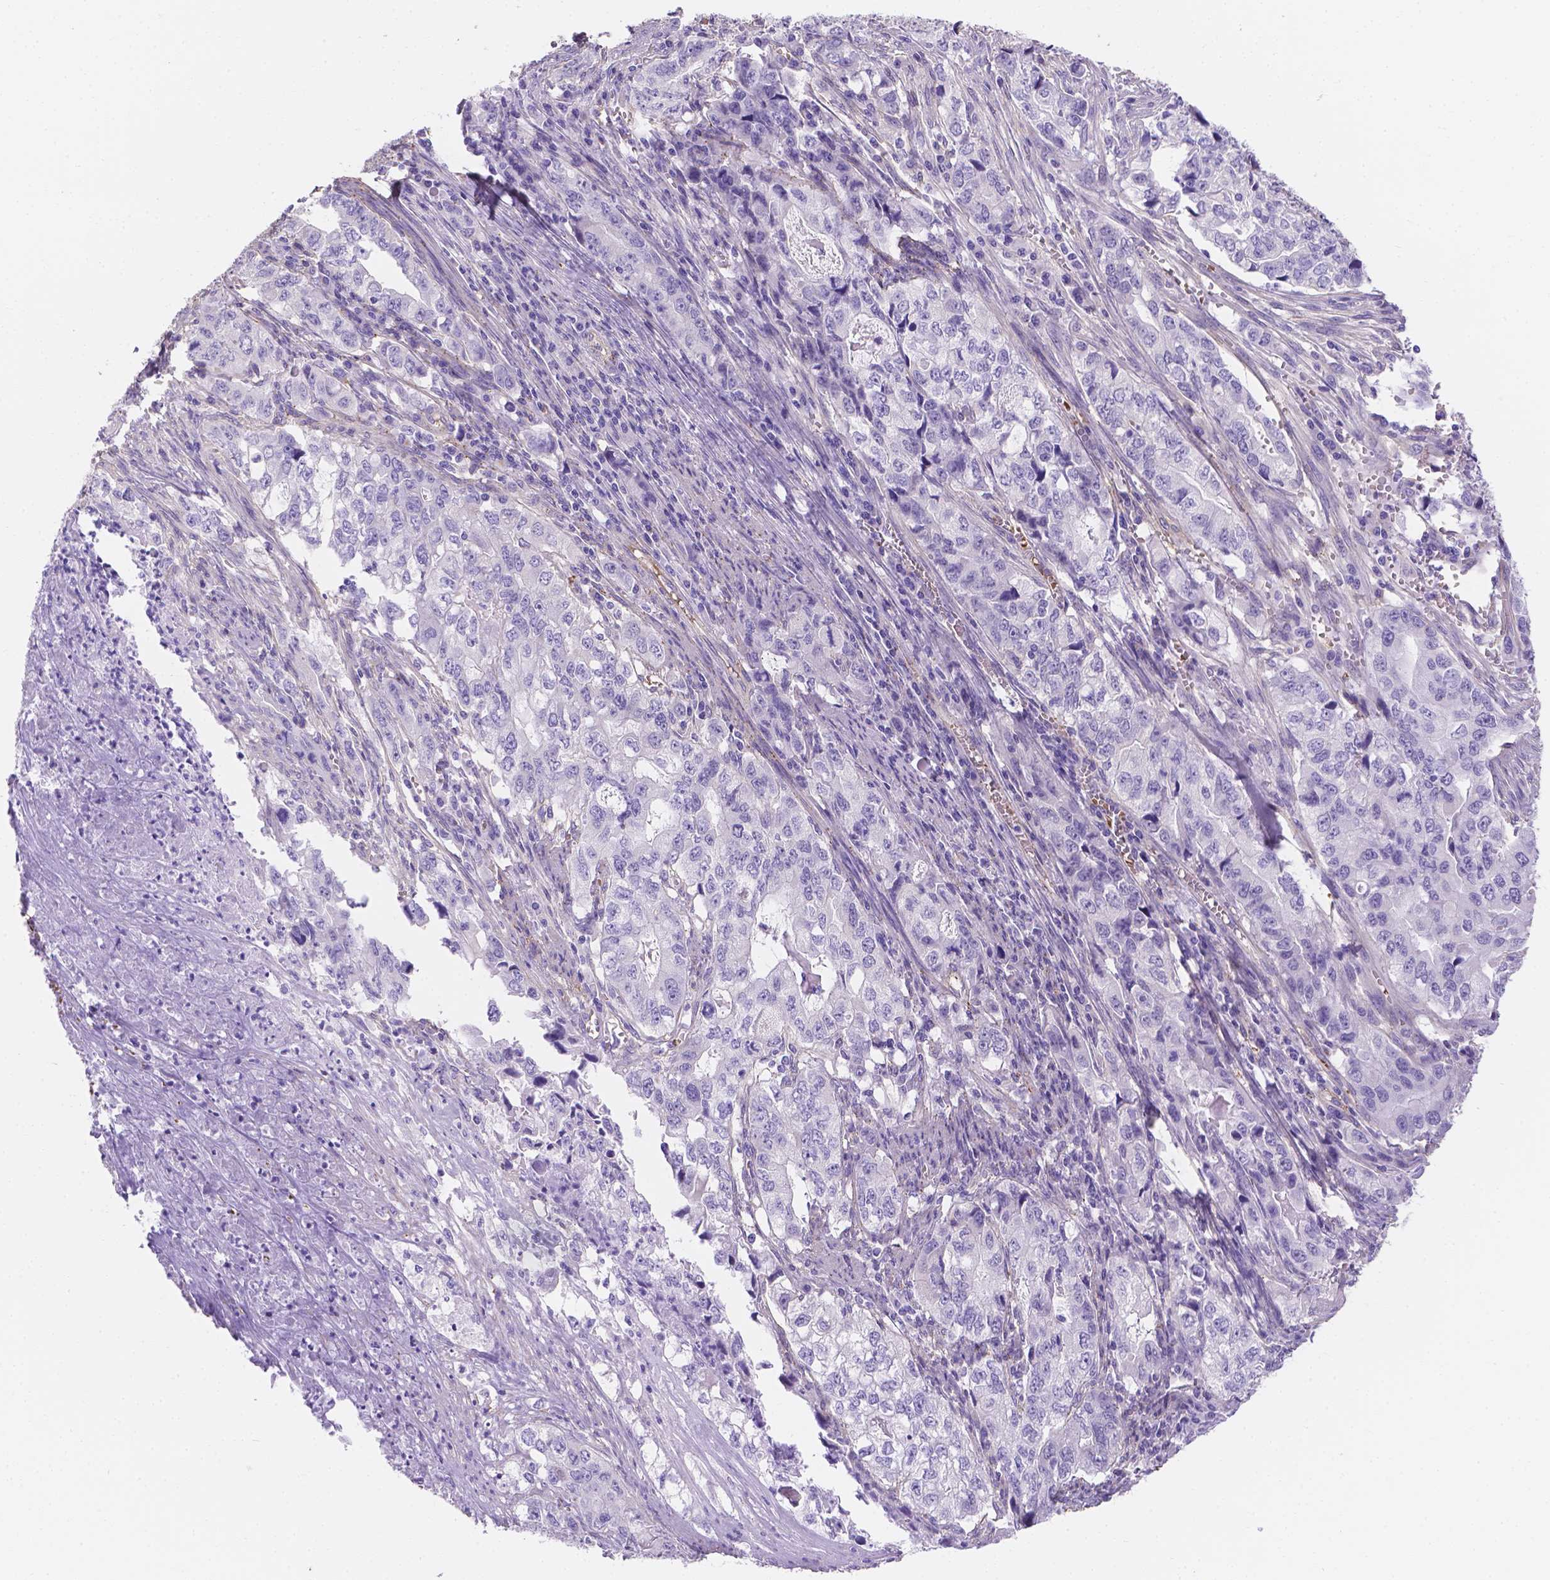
{"staining": {"intensity": "negative", "quantity": "none", "location": "none"}, "tissue": "stomach cancer", "cell_type": "Tumor cells", "image_type": "cancer", "snomed": [{"axis": "morphology", "description": "Adenocarcinoma, NOS"}, {"axis": "topography", "description": "Stomach, lower"}], "caption": "There is no significant positivity in tumor cells of stomach adenocarcinoma.", "gene": "SLC40A1", "patient": {"sex": "female", "age": 72}}